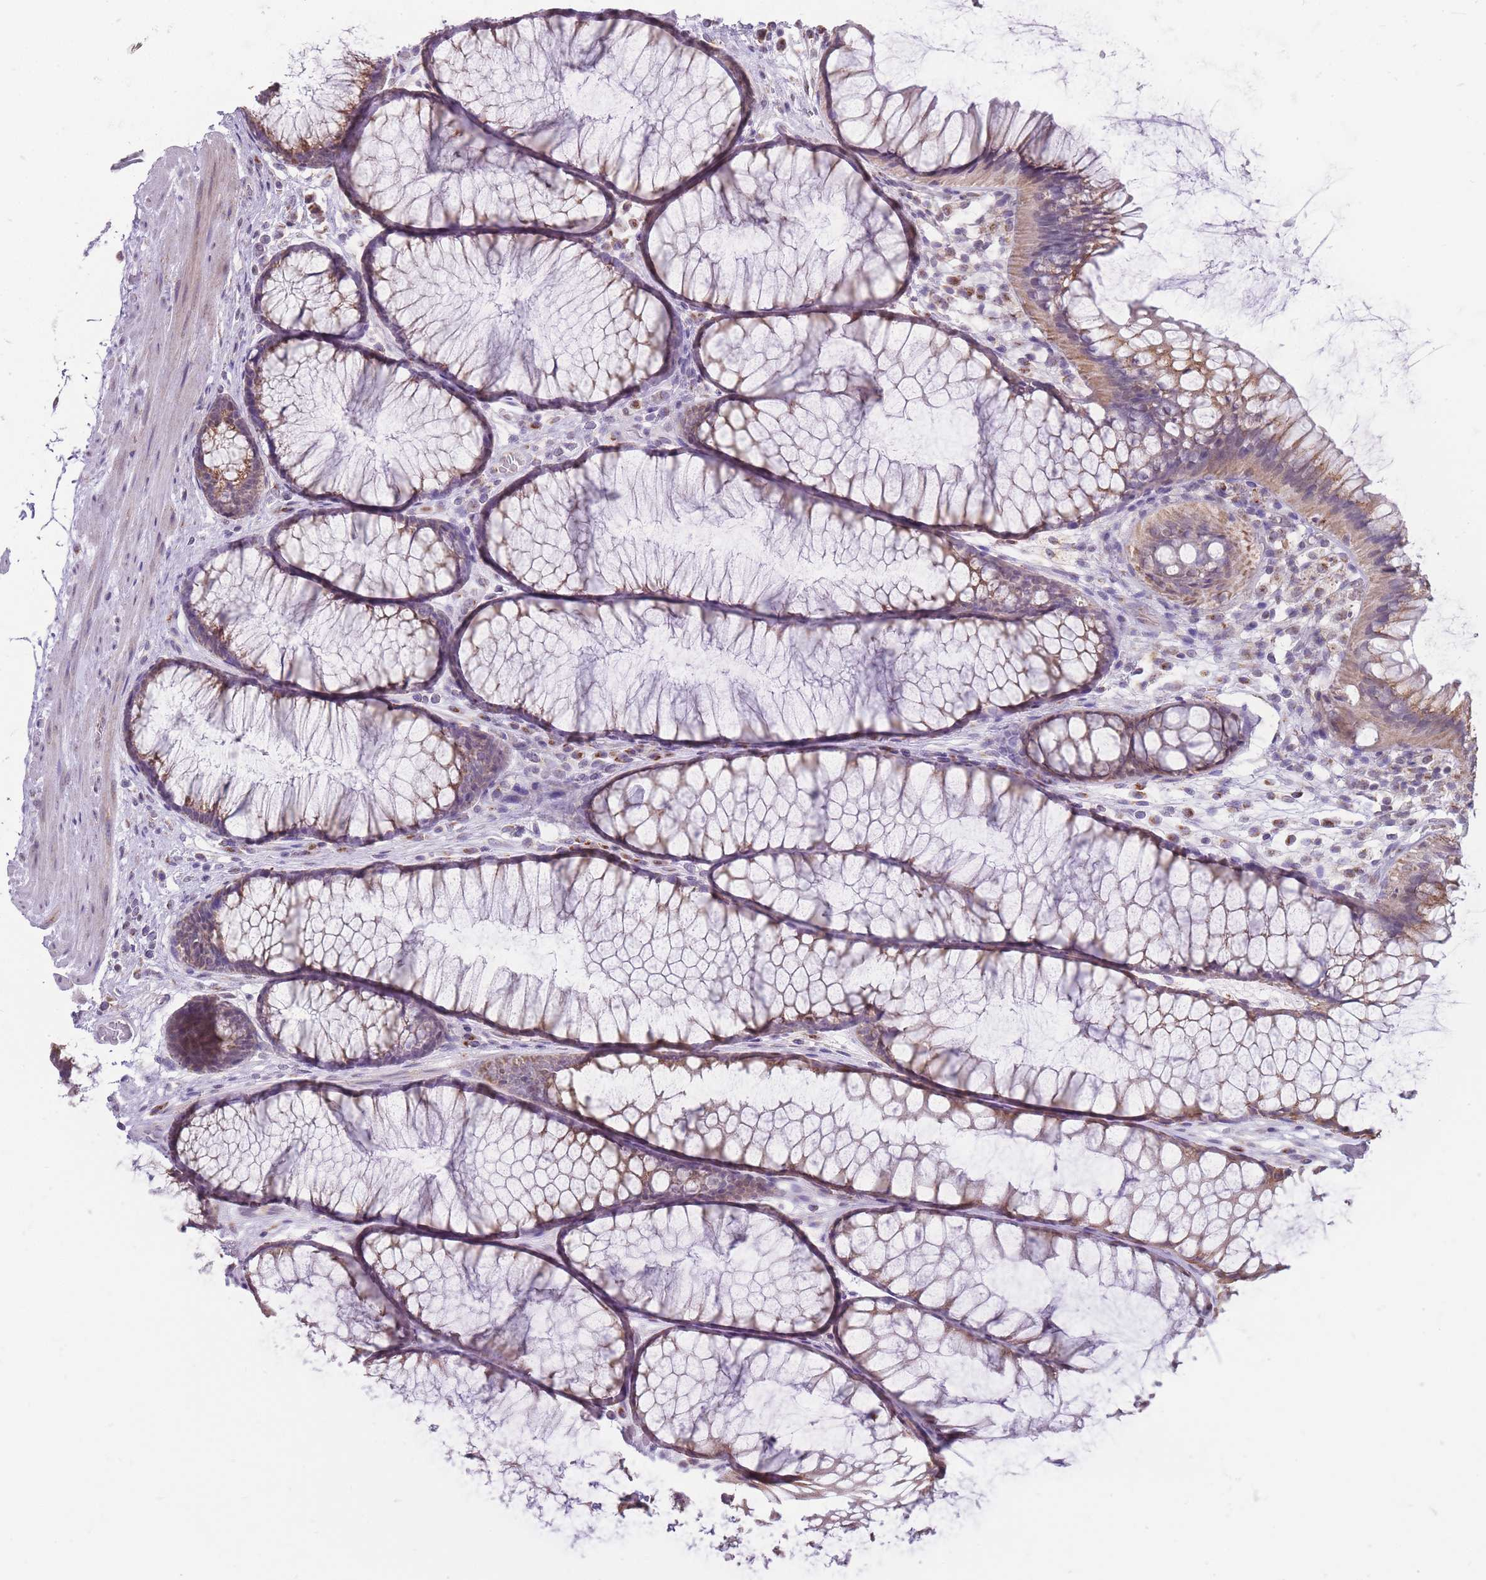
{"staining": {"intensity": "negative", "quantity": "none", "location": "none"}, "tissue": "colon", "cell_type": "Endothelial cells", "image_type": "normal", "snomed": [{"axis": "morphology", "description": "Normal tissue, NOS"}, {"axis": "topography", "description": "Colon"}], "caption": "Benign colon was stained to show a protein in brown. There is no significant positivity in endothelial cells. (Stains: DAB immunohistochemistry (IHC) with hematoxylin counter stain, Microscopy: brightfield microscopy at high magnification).", "gene": "NELL1", "patient": {"sex": "female", "age": 82}}